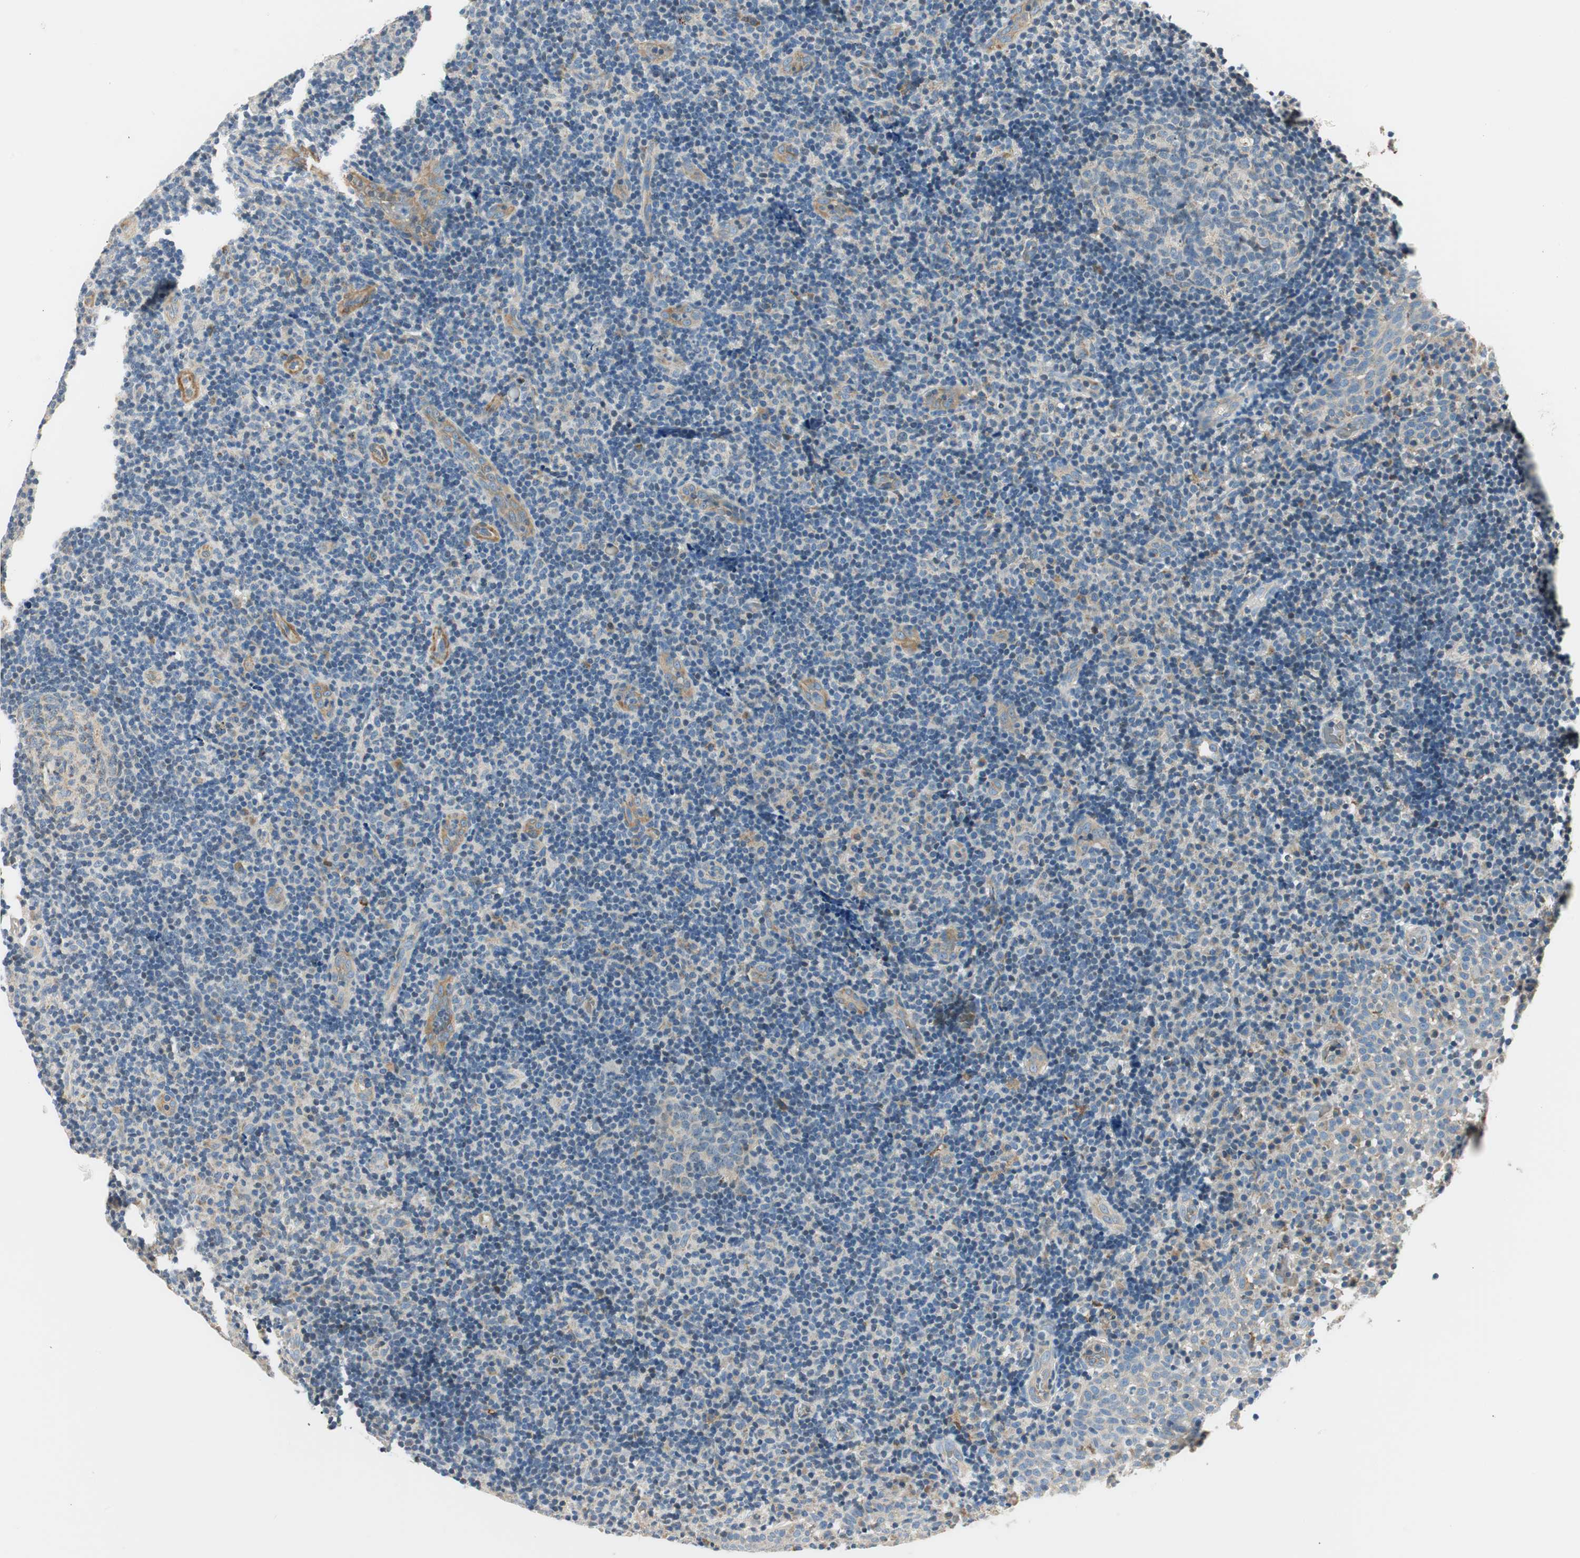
{"staining": {"intensity": "weak", "quantity": "25%-75%", "location": "cytoplasmic/membranous"}, "tissue": "tonsil", "cell_type": "Germinal center cells", "image_type": "normal", "snomed": [{"axis": "morphology", "description": "Normal tissue, NOS"}, {"axis": "topography", "description": "Tonsil"}], "caption": "Protein expression analysis of unremarkable tonsil demonstrates weak cytoplasmic/membranous expression in about 25%-75% of germinal center cells. (Brightfield microscopy of DAB IHC at high magnification).", "gene": "RORB", "patient": {"sex": "female", "age": 40}}